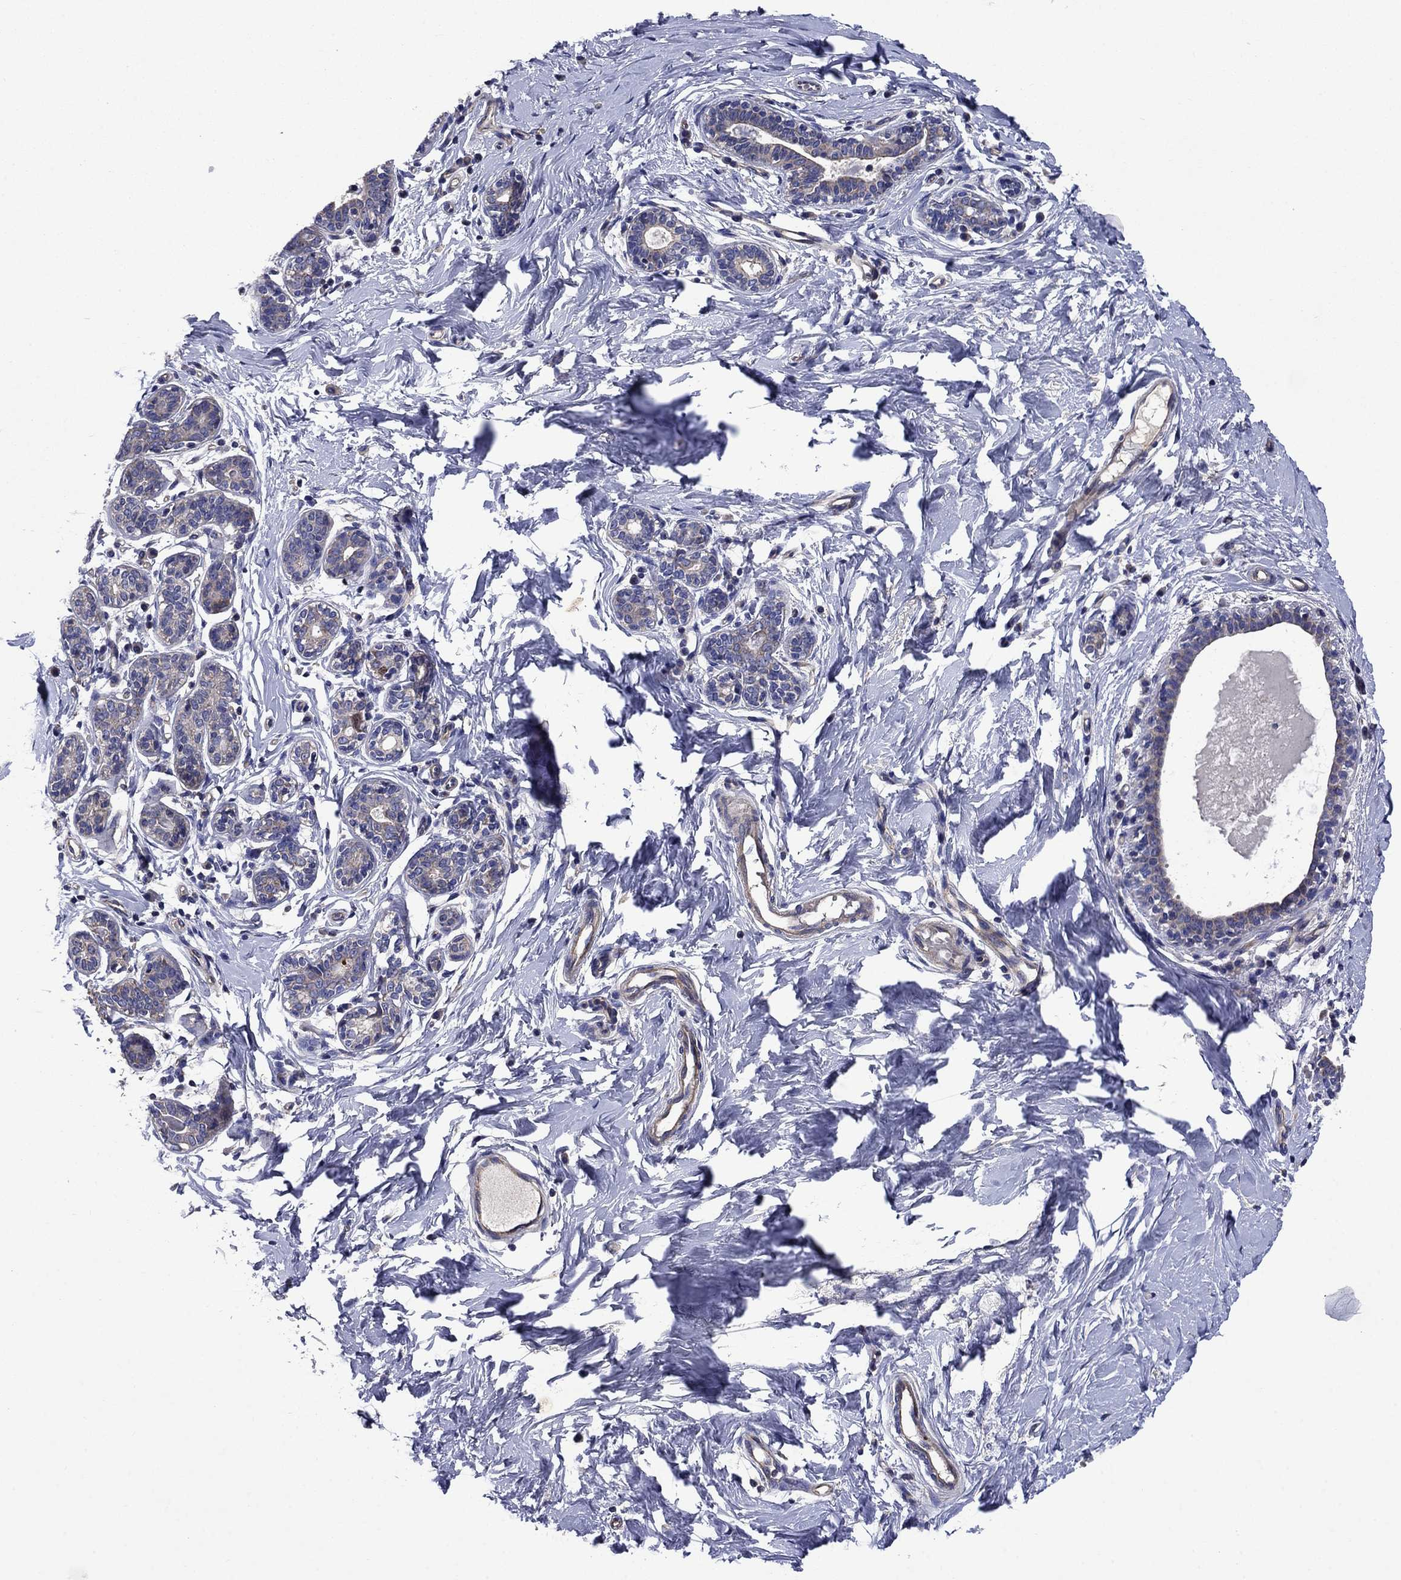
{"staining": {"intensity": "negative", "quantity": "none", "location": "none"}, "tissue": "breast", "cell_type": "Adipocytes", "image_type": "normal", "snomed": [{"axis": "morphology", "description": "Normal tissue, NOS"}, {"axis": "topography", "description": "Breast"}], "caption": "DAB (3,3'-diaminobenzidine) immunohistochemical staining of benign human breast shows no significant staining in adipocytes. Nuclei are stained in blue.", "gene": "KIF22", "patient": {"sex": "female", "age": 37}}